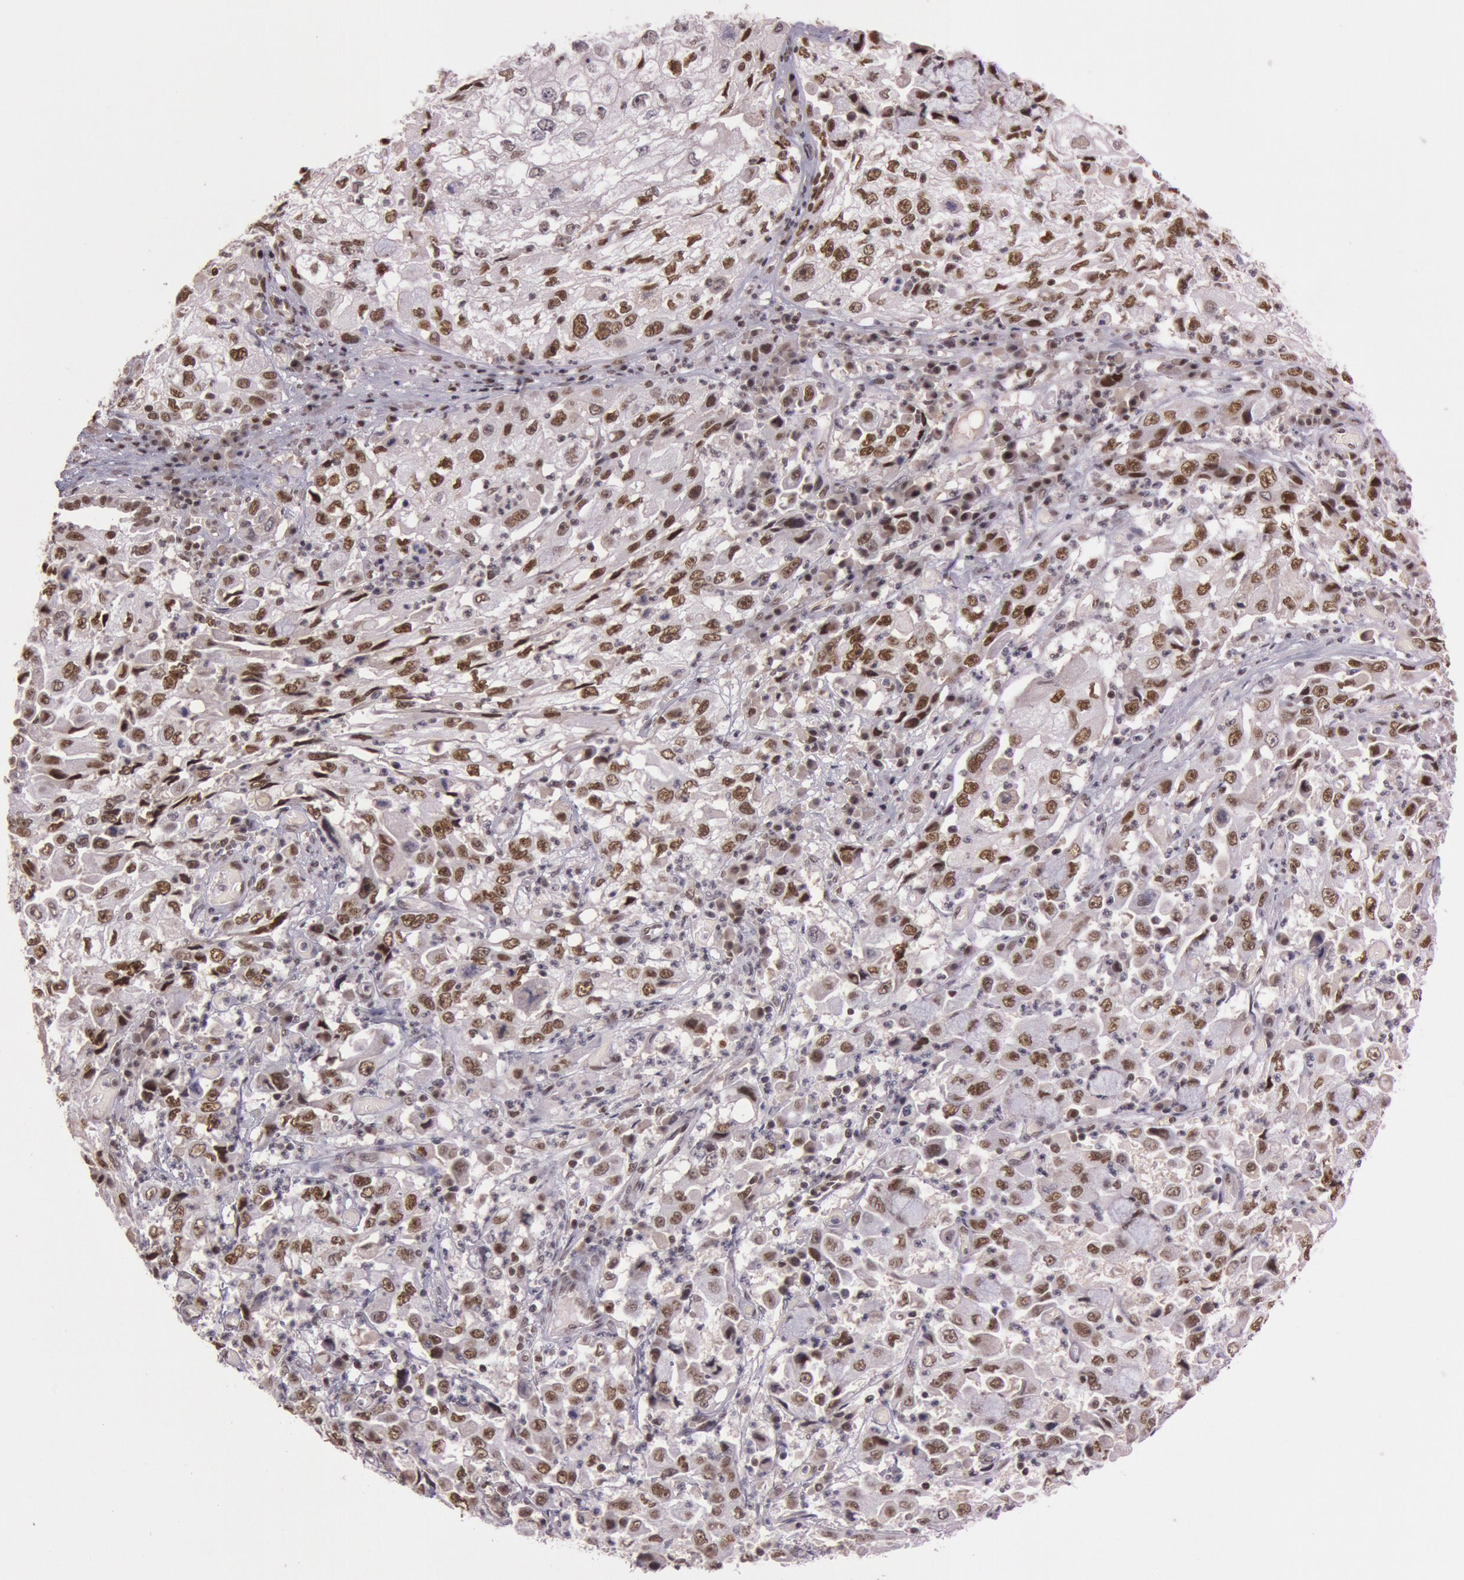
{"staining": {"intensity": "moderate", "quantity": "25%-75%", "location": "nuclear"}, "tissue": "cervical cancer", "cell_type": "Tumor cells", "image_type": "cancer", "snomed": [{"axis": "morphology", "description": "Squamous cell carcinoma, NOS"}, {"axis": "topography", "description": "Cervix"}], "caption": "DAB immunohistochemical staining of squamous cell carcinoma (cervical) shows moderate nuclear protein positivity in approximately 25%-75% of tumor cells. (IHC, brightfield microscopy, high magnification).", "gene": "TASL", "patient": {"sex": "female", "age": 36}}